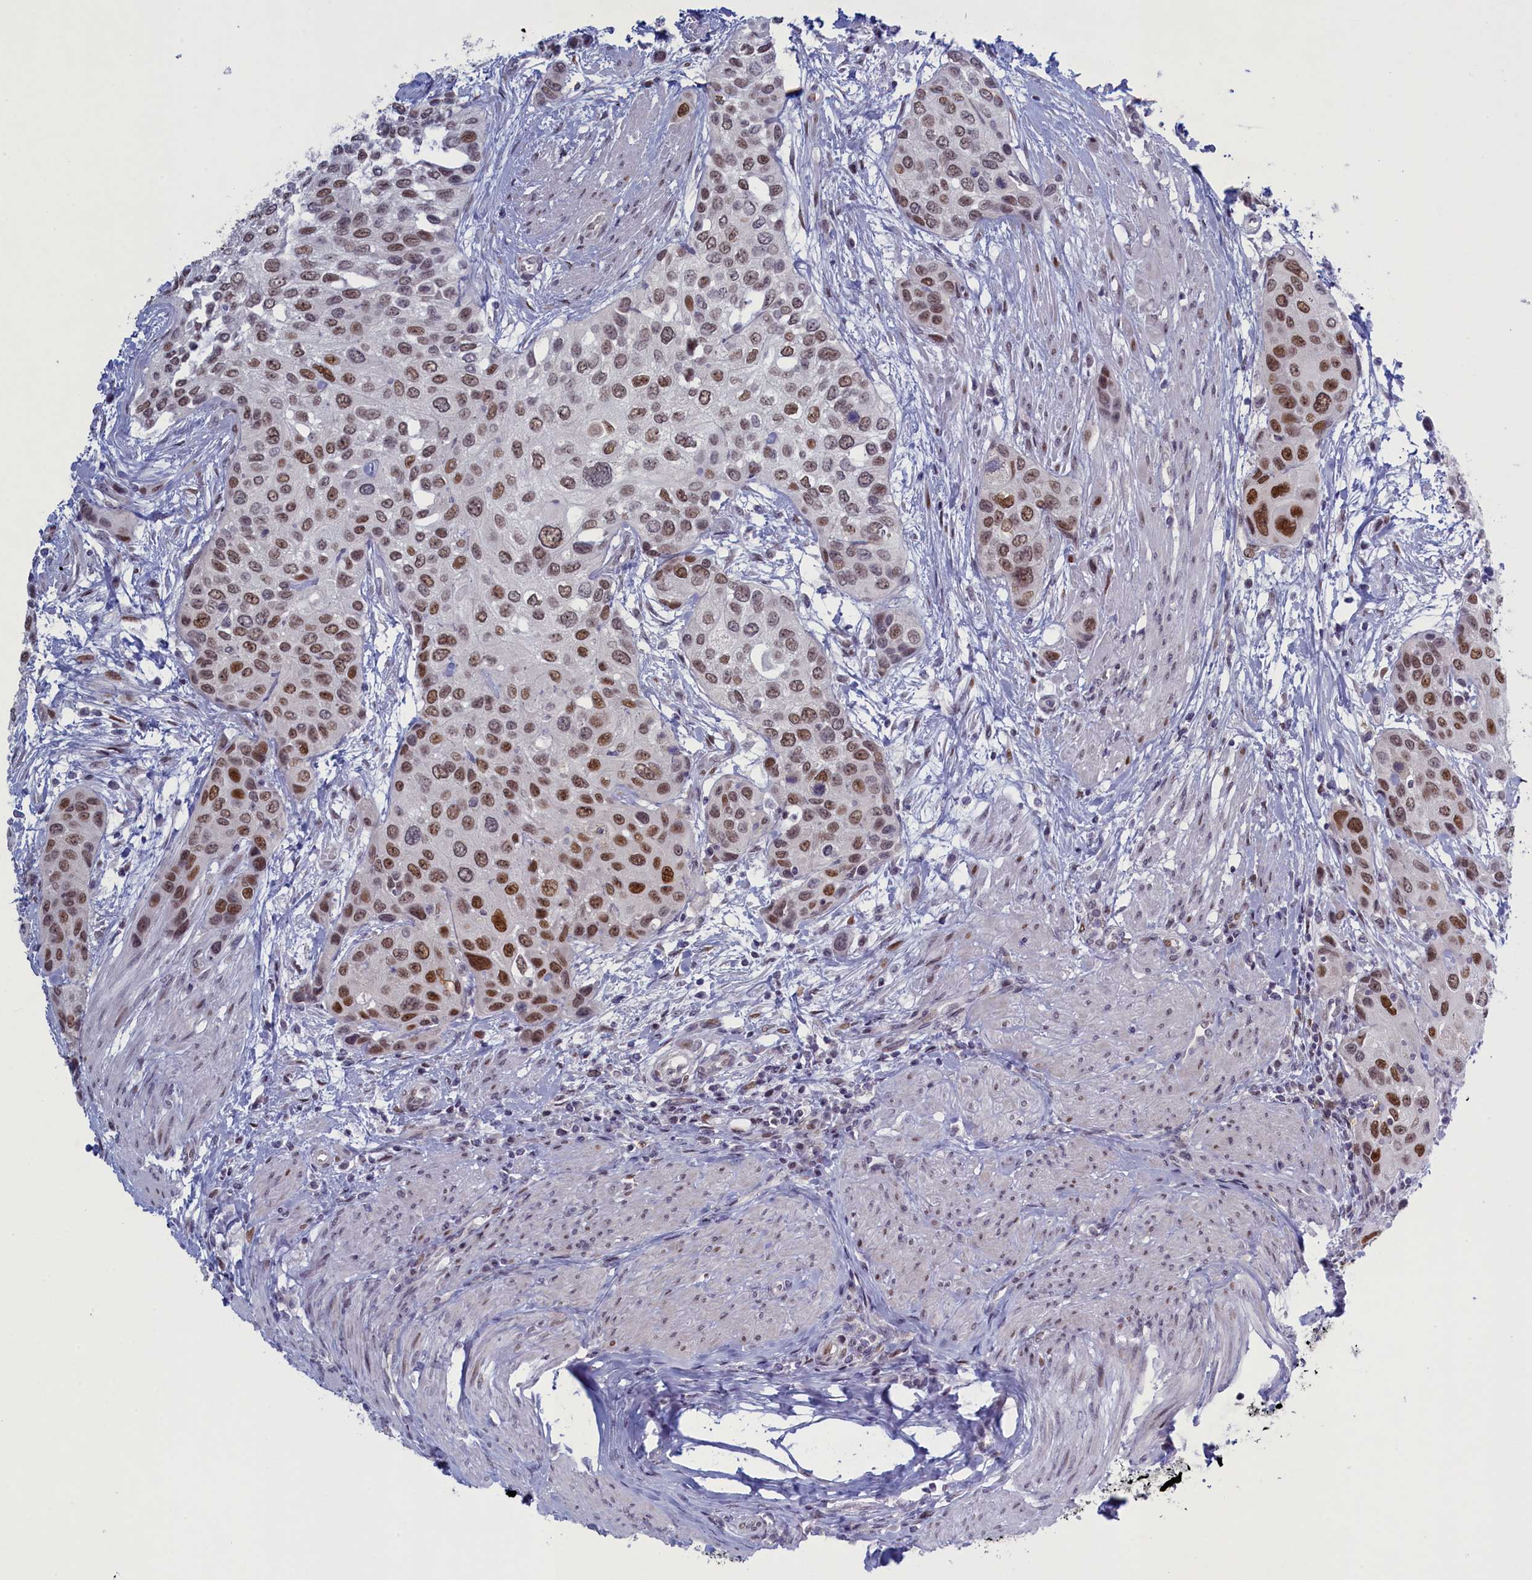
{"staining": {"intensity": "moderate", "quantity": "25%-75%", "location": "nuclear"}, "tissue": "urothelial cancer", "cell_type": "Tumor cells", "image_type": "cancer", "snomed": [{"axis": "morphology", "description": "Normal tissue, NOS"}, {"axis": "morphology", "description": "Urothelial carcinoma, High grade"}, {"axis": "topography", "description": "Vascular tissue"}, {"axis": "topography", "description": "Urinary bladder"}], "caption": "Urothelial cancer tissue reveals moderate nuclear positivity in about 25%-75% of tumor cells (DAB (3,3'-diaminobenzidine) = brown stain, brightfield microscopy at high magnification).", "gene": "ATF7IP2", "patient": {"sex": "female", "age": 56}}